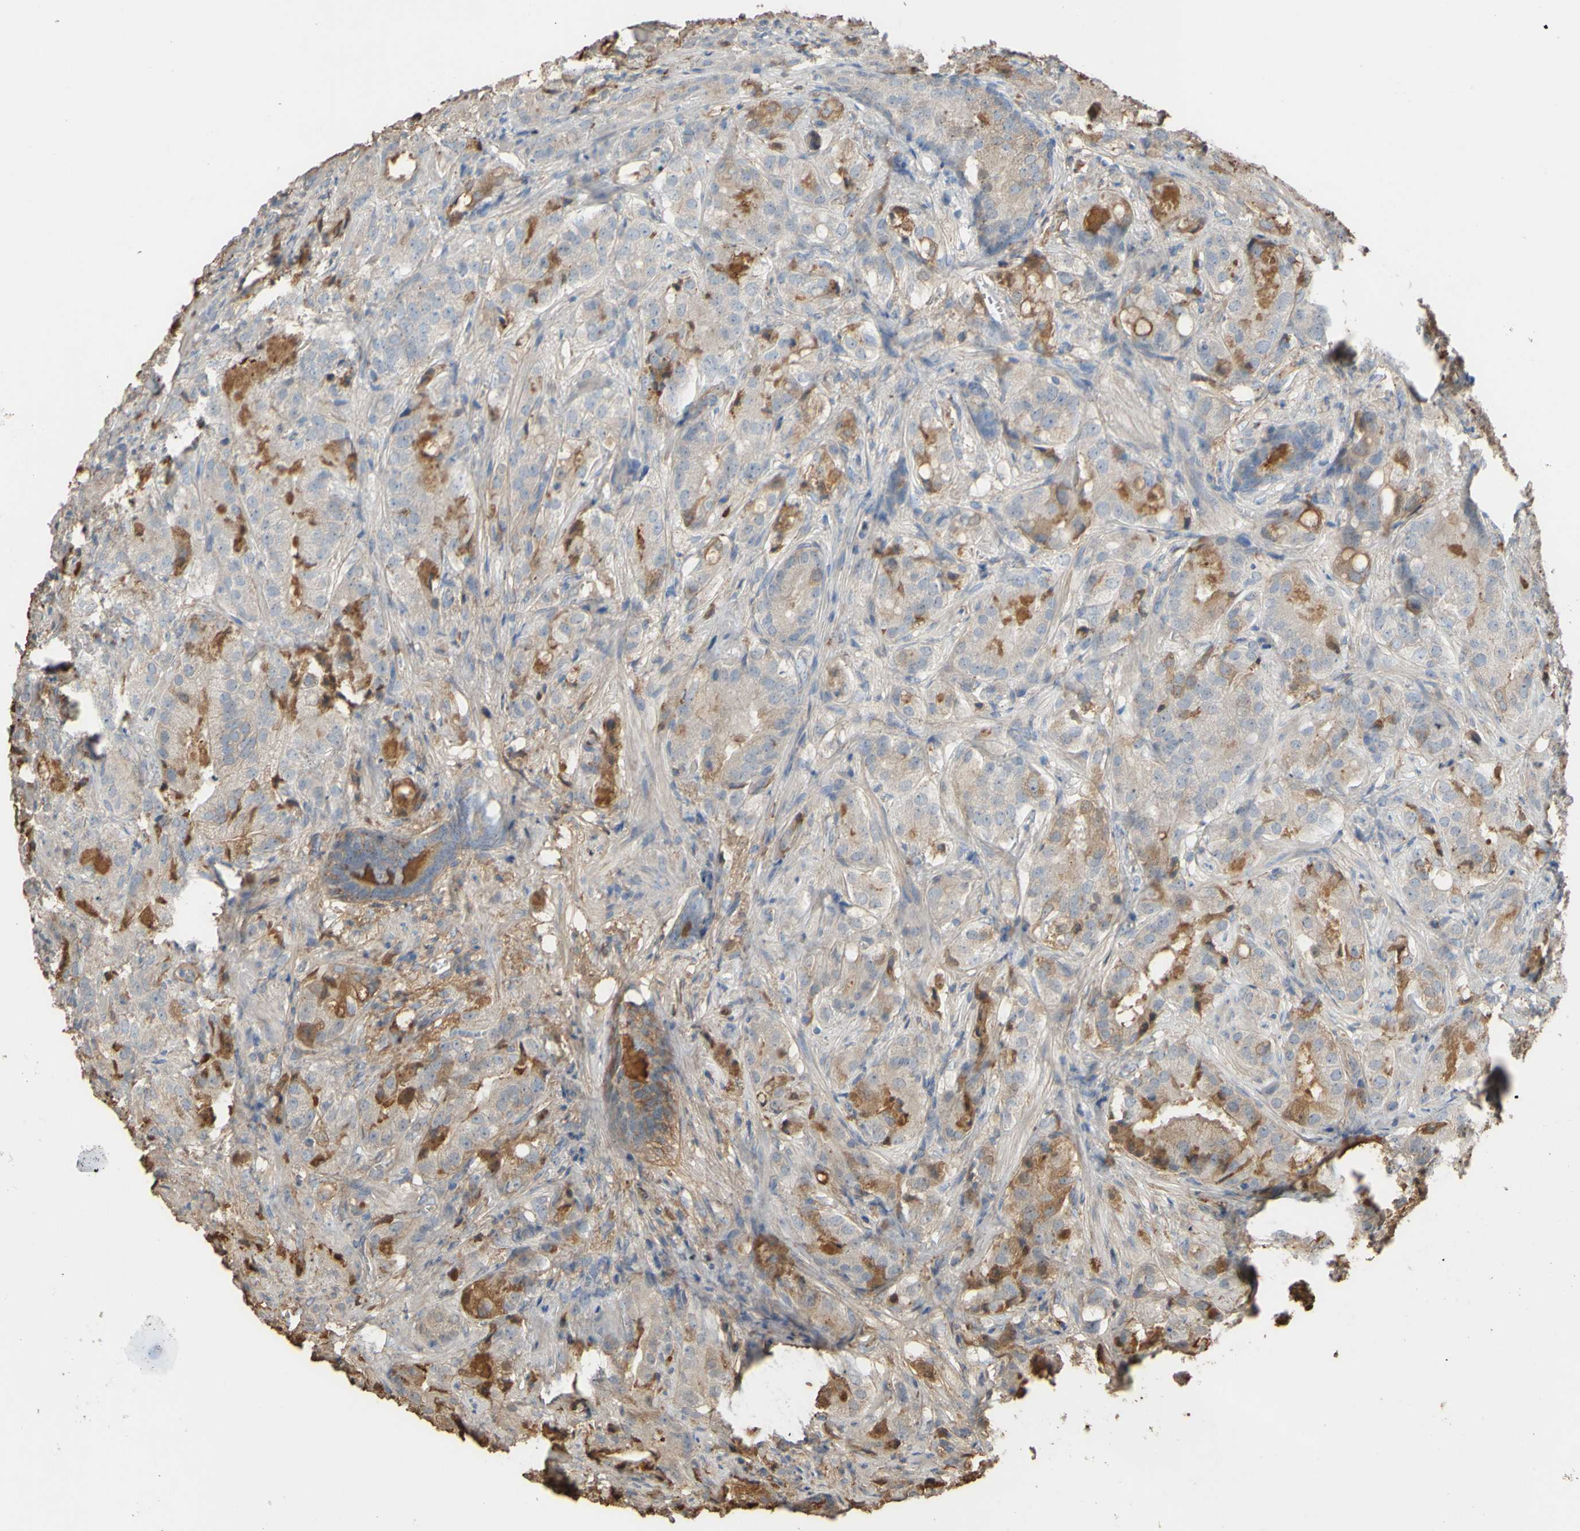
{"staining": {"intensity": "weak", "quantity": "25%-75%", "location": "cytoplasmic/membranous"}, "tissue": "prostate cancer", "cell_type": "Tumor cells", "image_type": "cancer", "snomed": [{"axis": "morphology", "description": "Adenocarcinoma, High grade"}, {"axis": "topography", "description": "Prostate"}], "caption": "IHC image of neoplastic tissue: human prostate cancer (high-grade adenocarcinoma) stained using immunohistochemistry exhibits low levels of weak protein expression localized specifically in the cytoplasmic/membranous of tumor cells, appearing as a cytoplasmic/membranous brown color.", "gene": "PTGDS", "patient": {"sex": "male", "age": 64}}